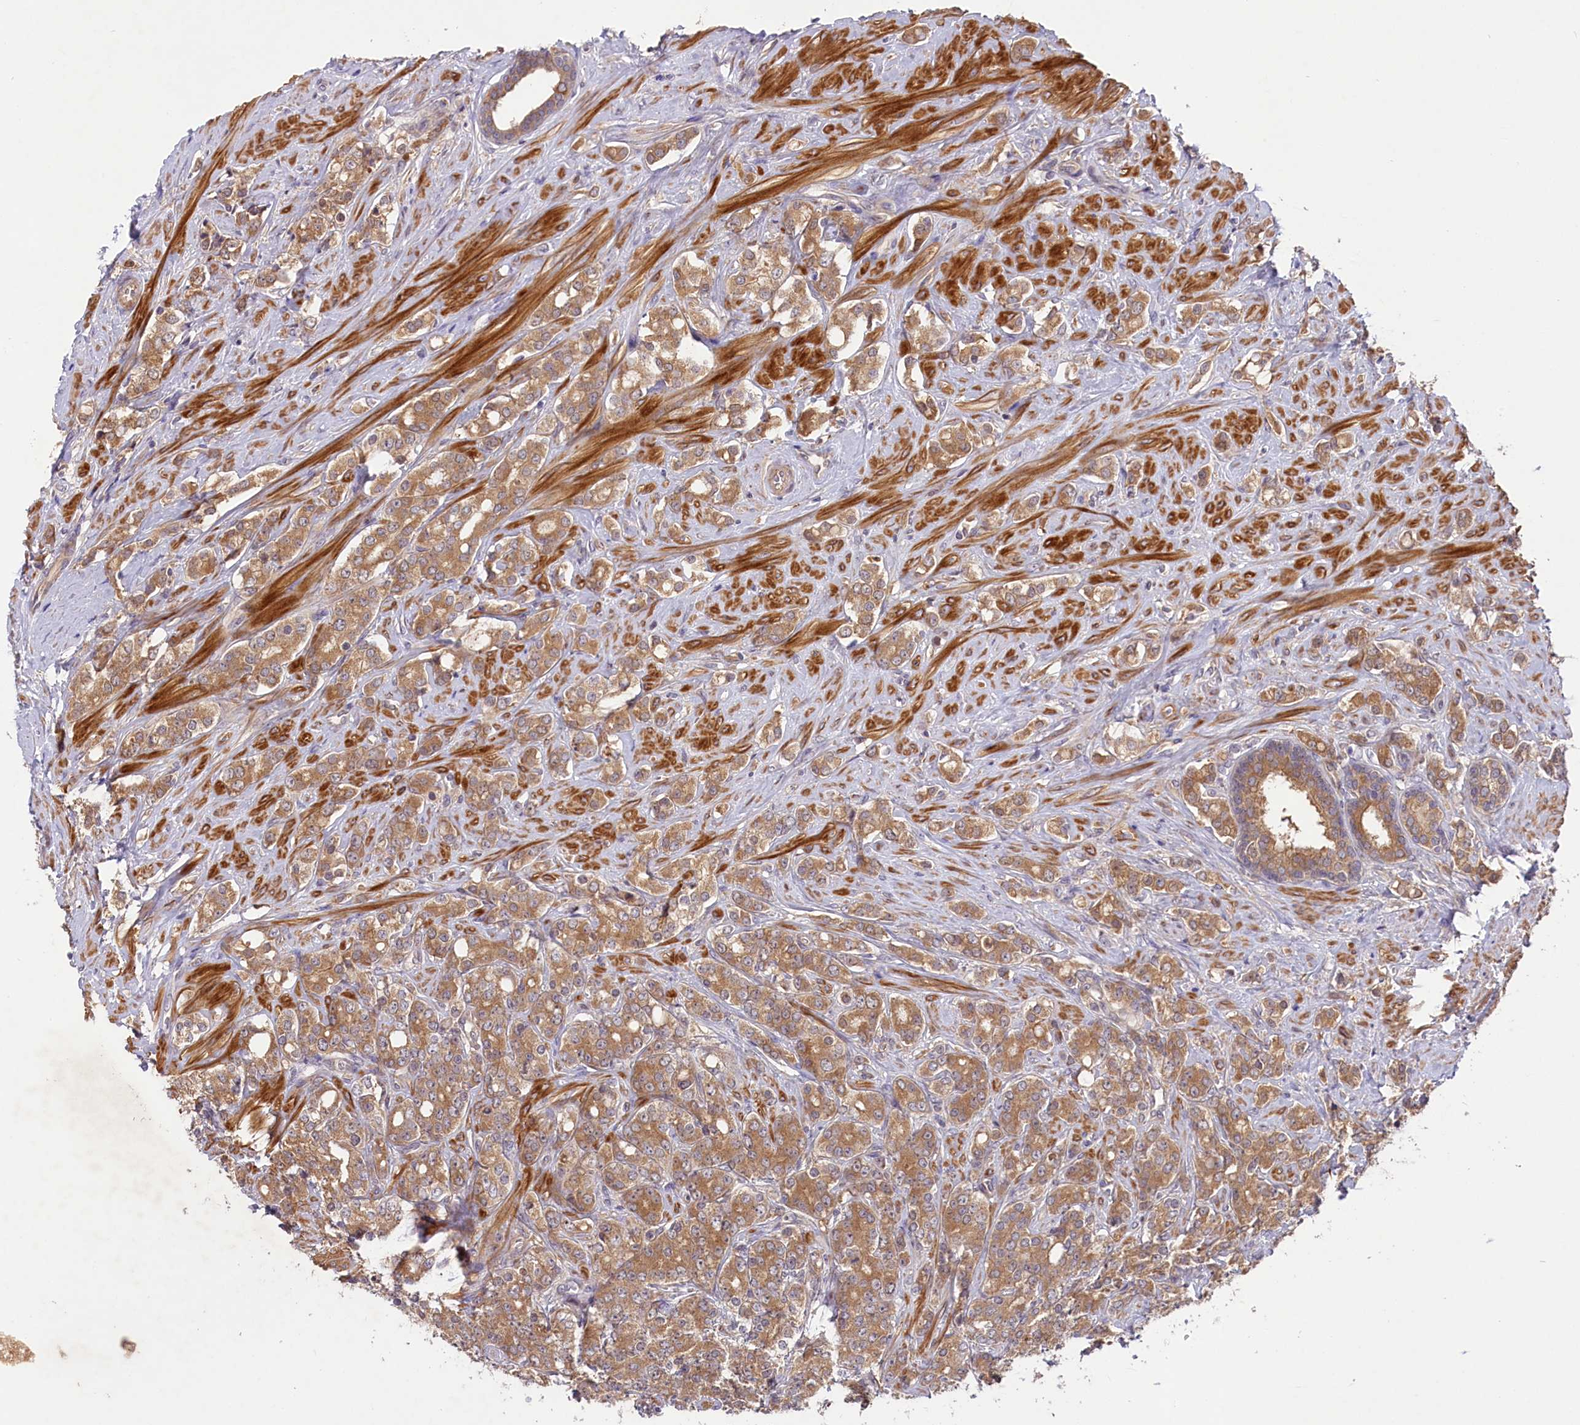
{"staining": {"intensity": "moderate", "quantity": ">75%", "location": "cytoplasmic/membranous"}, "tissue": "prostate cancer", "cell_type": "Tumor cells", "image_type": "cancer", "snomed": [{"axis": "morphology", "description": "Adenocarcinoma, High grade"}, {"axis": "topography", "description": "Prostate"}], "caption": "This micrograph demonstrates IHC staining of human prostate cancer, with medium moderate cytoplasmic/membranous positivity in approximately >75% of tumor cells.", "gene": "COG8", "patient": {"sex": "male", "age": 62}}